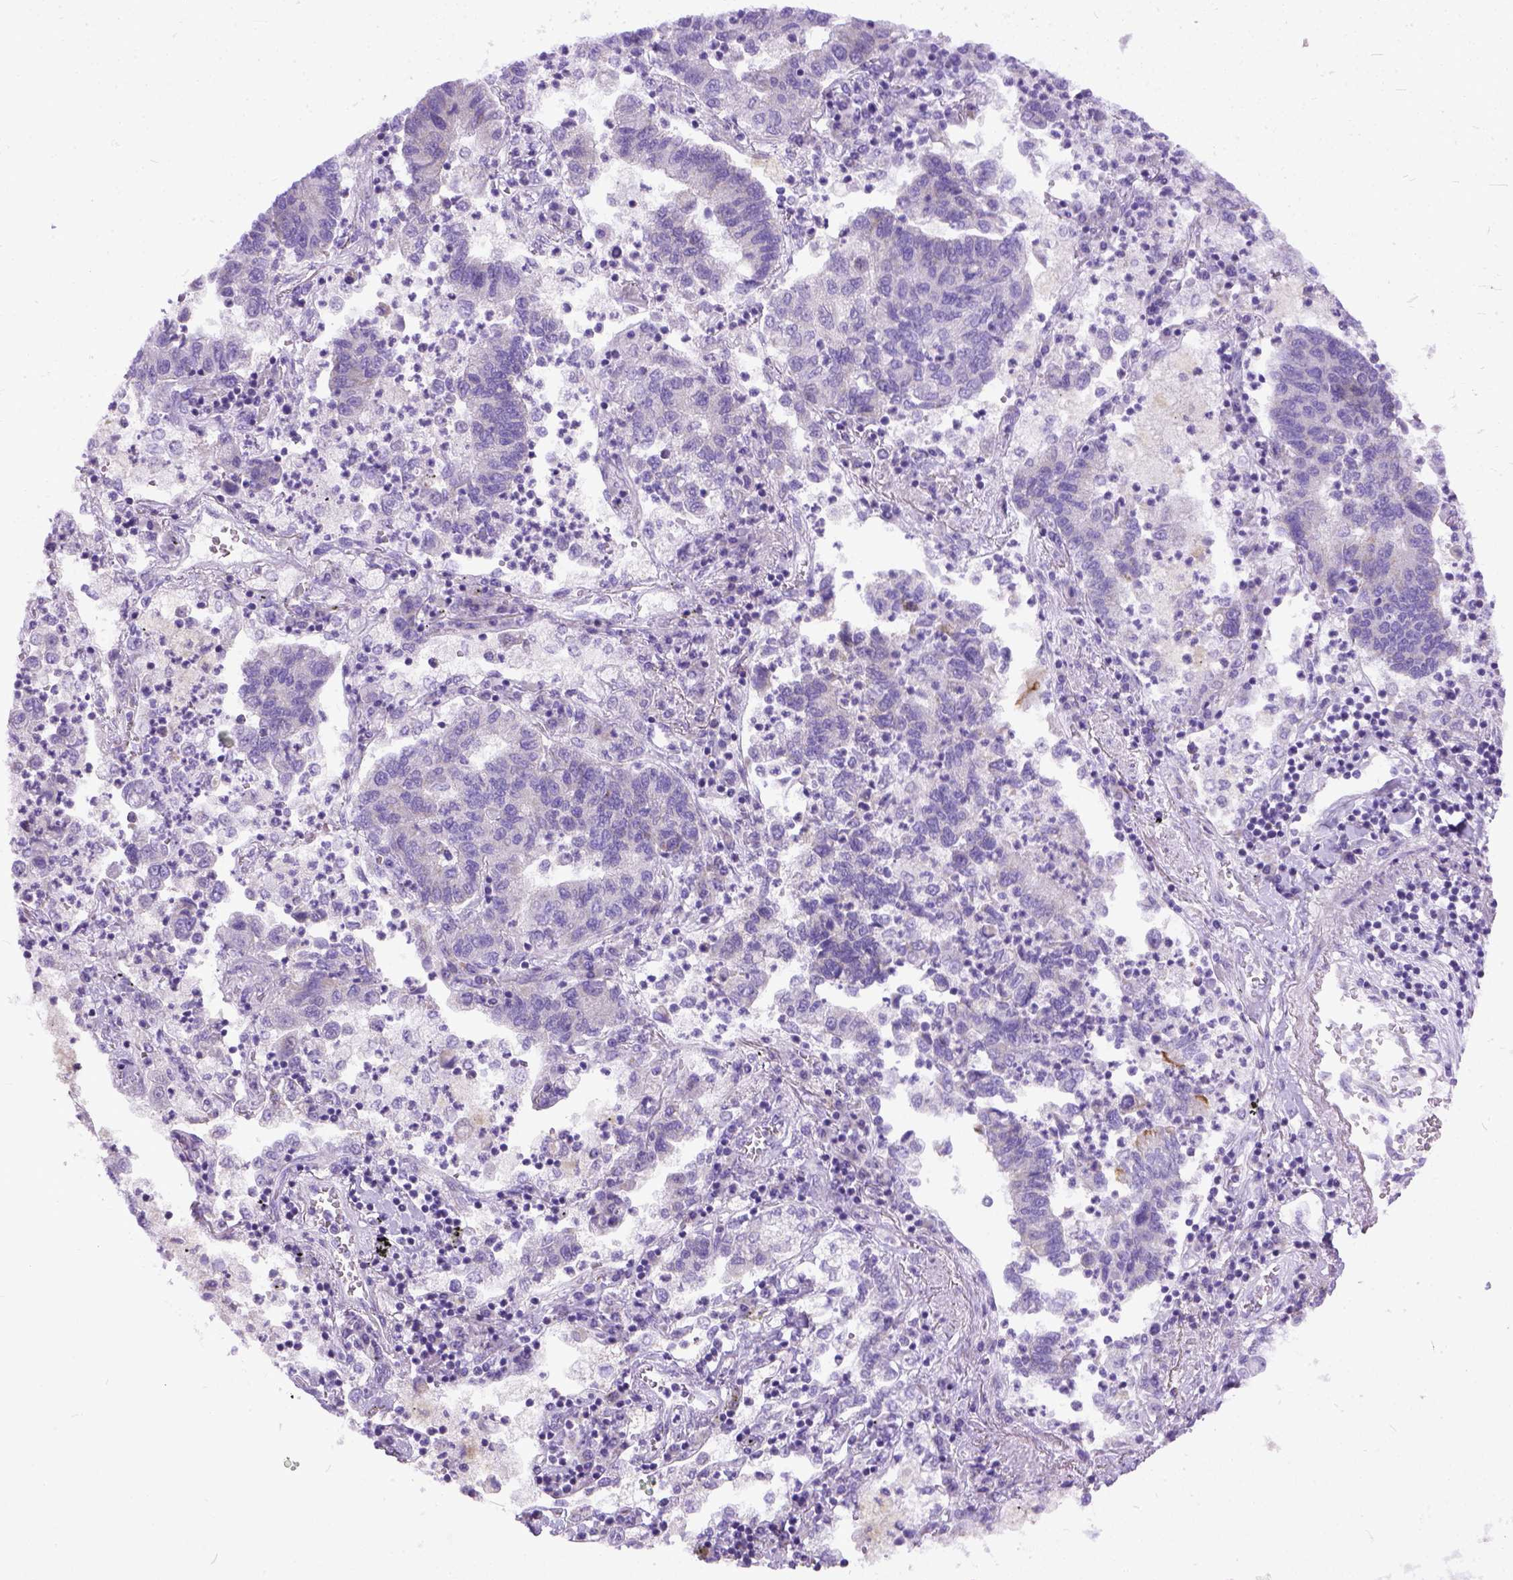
{"staining": {"intensity": "negative", "quantity": "none", "location": "none"}, "tissue": "lung cancer", "cell_type": "Tumor cells", "image_type": "cancer", "snomed": [{"axis": "morphology", "description": "Adenocarcinoma, NOS"}, {"axis": "topography", "description": "Lung"}], "caption": "An immunohistochemistry photomicrograph of lung cancer is shown. There is no staining in tumor cells of lung cancer.", "gene": "PLK5", "patient": {"sex": "female", "age": 57}}